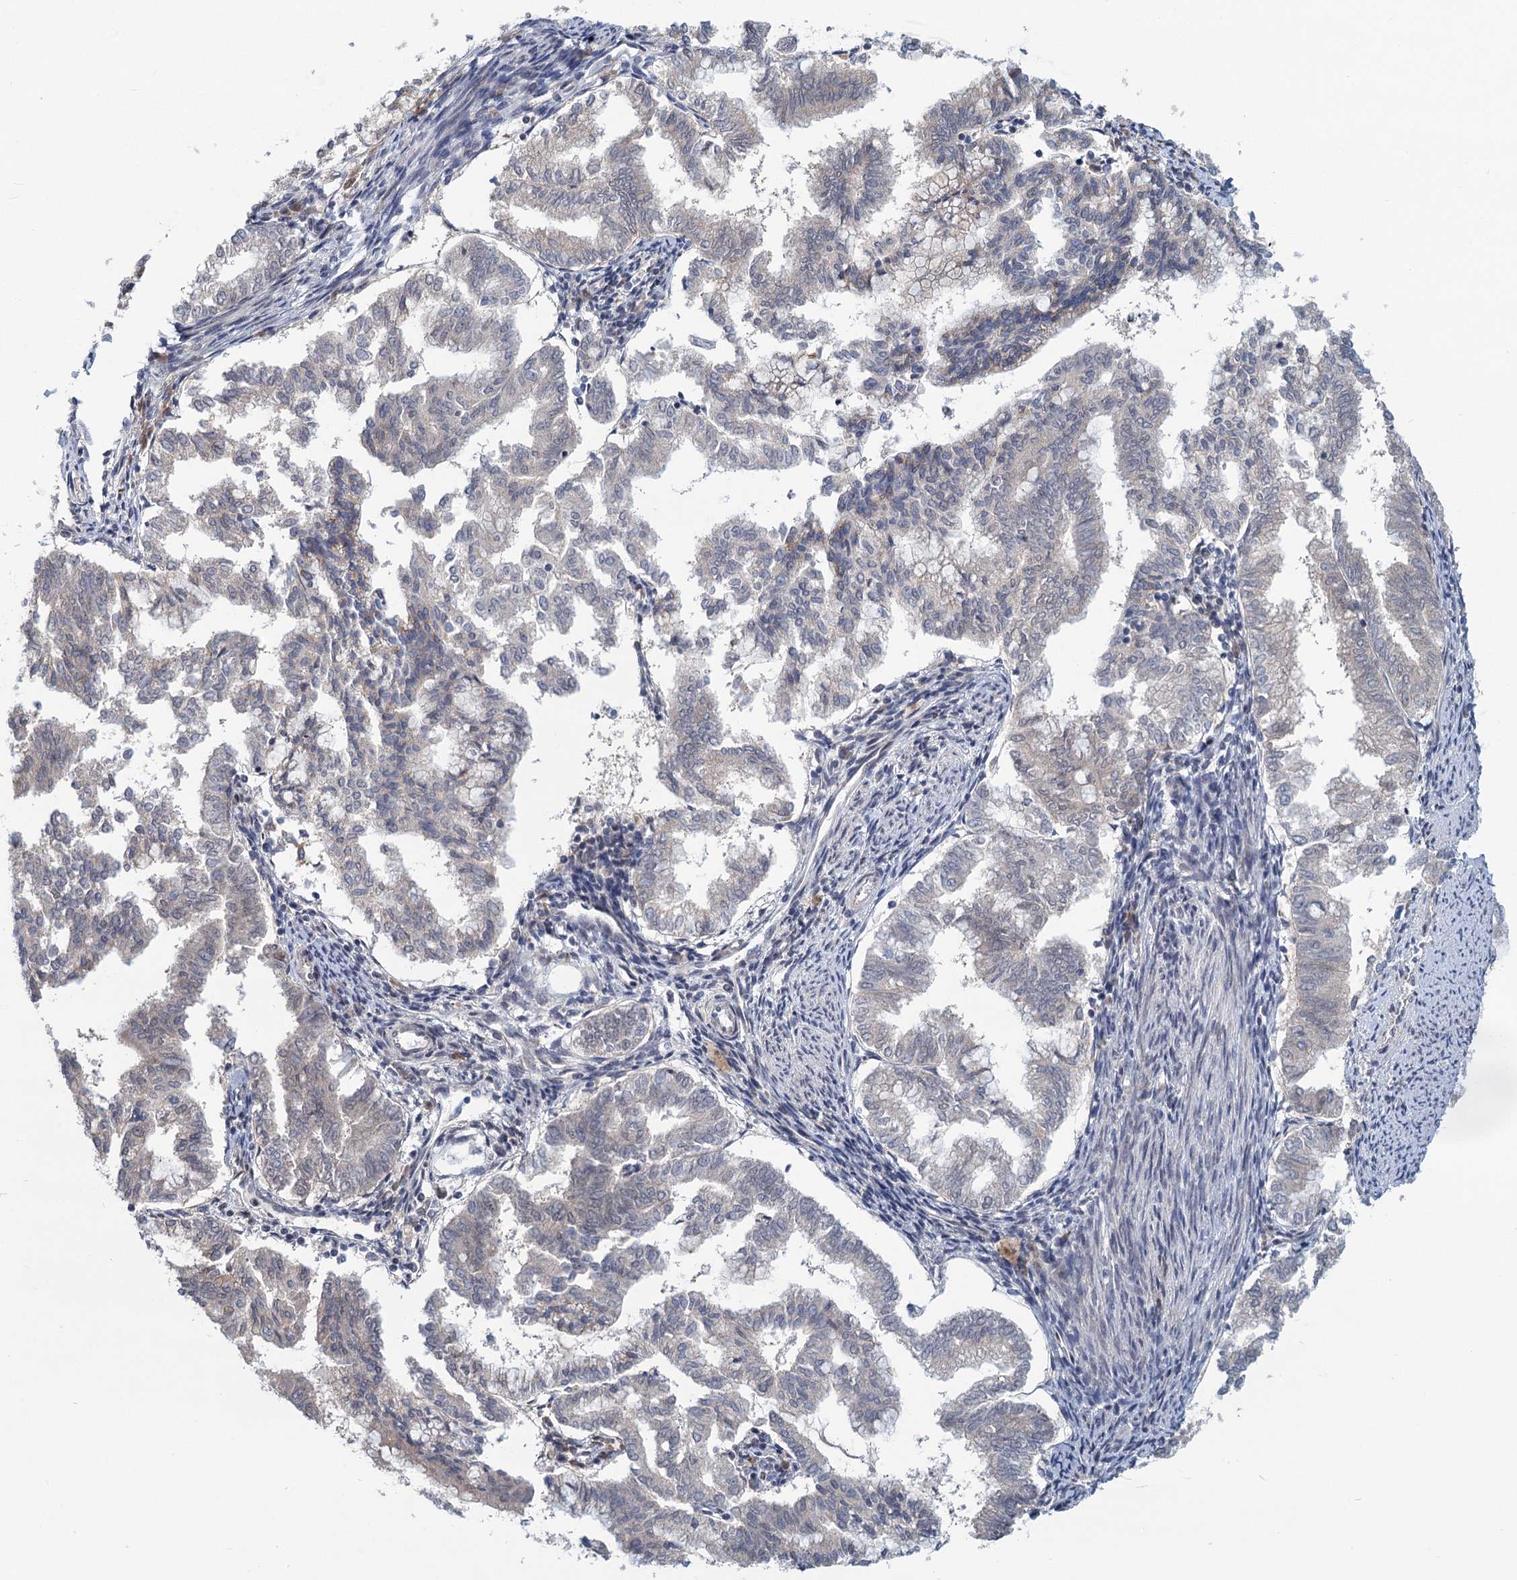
{"staining": {"intensity": "negative", "quantity": "none", "location": "none"}, "tissue": "endometrial cancer", "cell_type": "Tumor cells", "image_type": "cancer", "snomed": [{"axis": "morphology", "description": "Adenocarcinoma, NOS"}, {"axis": "topography", "description": "Endometrium"}], "caption": "Tumor cells are negative for brown protein staining in adenocarcinoma (endometrial).", "gene": "STAP1", "patient": {"sex": "female", "age": 79}}